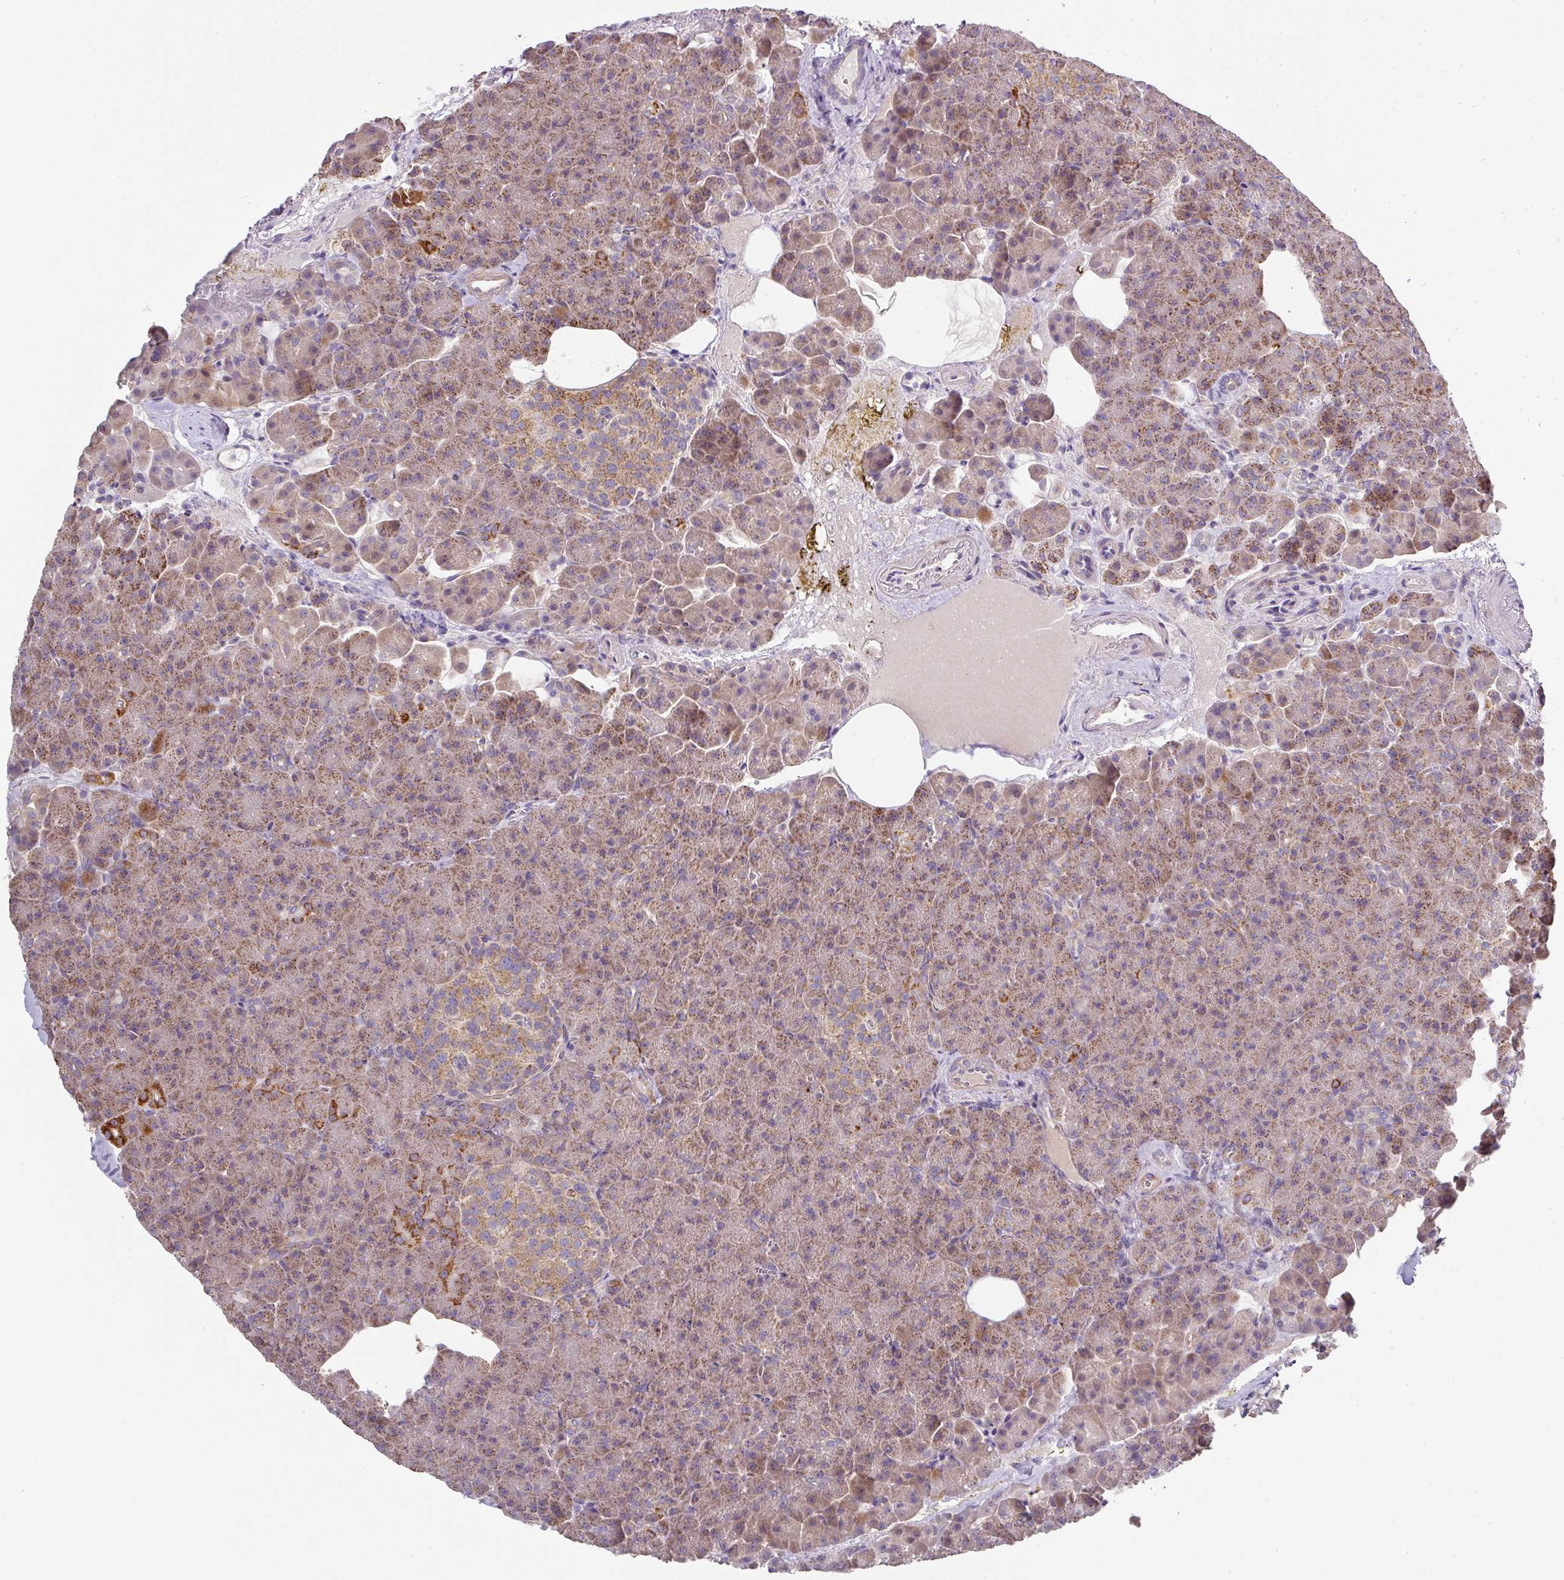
{"staining": {"intensity": "moderate", "quantity": "25%-75%", "location": "cytoplasmic/membranous"}, "tissue": "pancreas", "cell_type": "Exocrine glandular cells", "image_type": "normal", "snomed": [{"axis": "morphology", "description": "Normal tissue, NOS"}, {"axis": "topography", "description": "Pancreas"}], "caption": "Pancreas stained with a brown dye displays moderate cytoplasmic/membranous positive expression in approximately 25%-75% of exocrine glandular cells.", "gene": "STK35", "patient": {"sex": "female", "age": 74}}